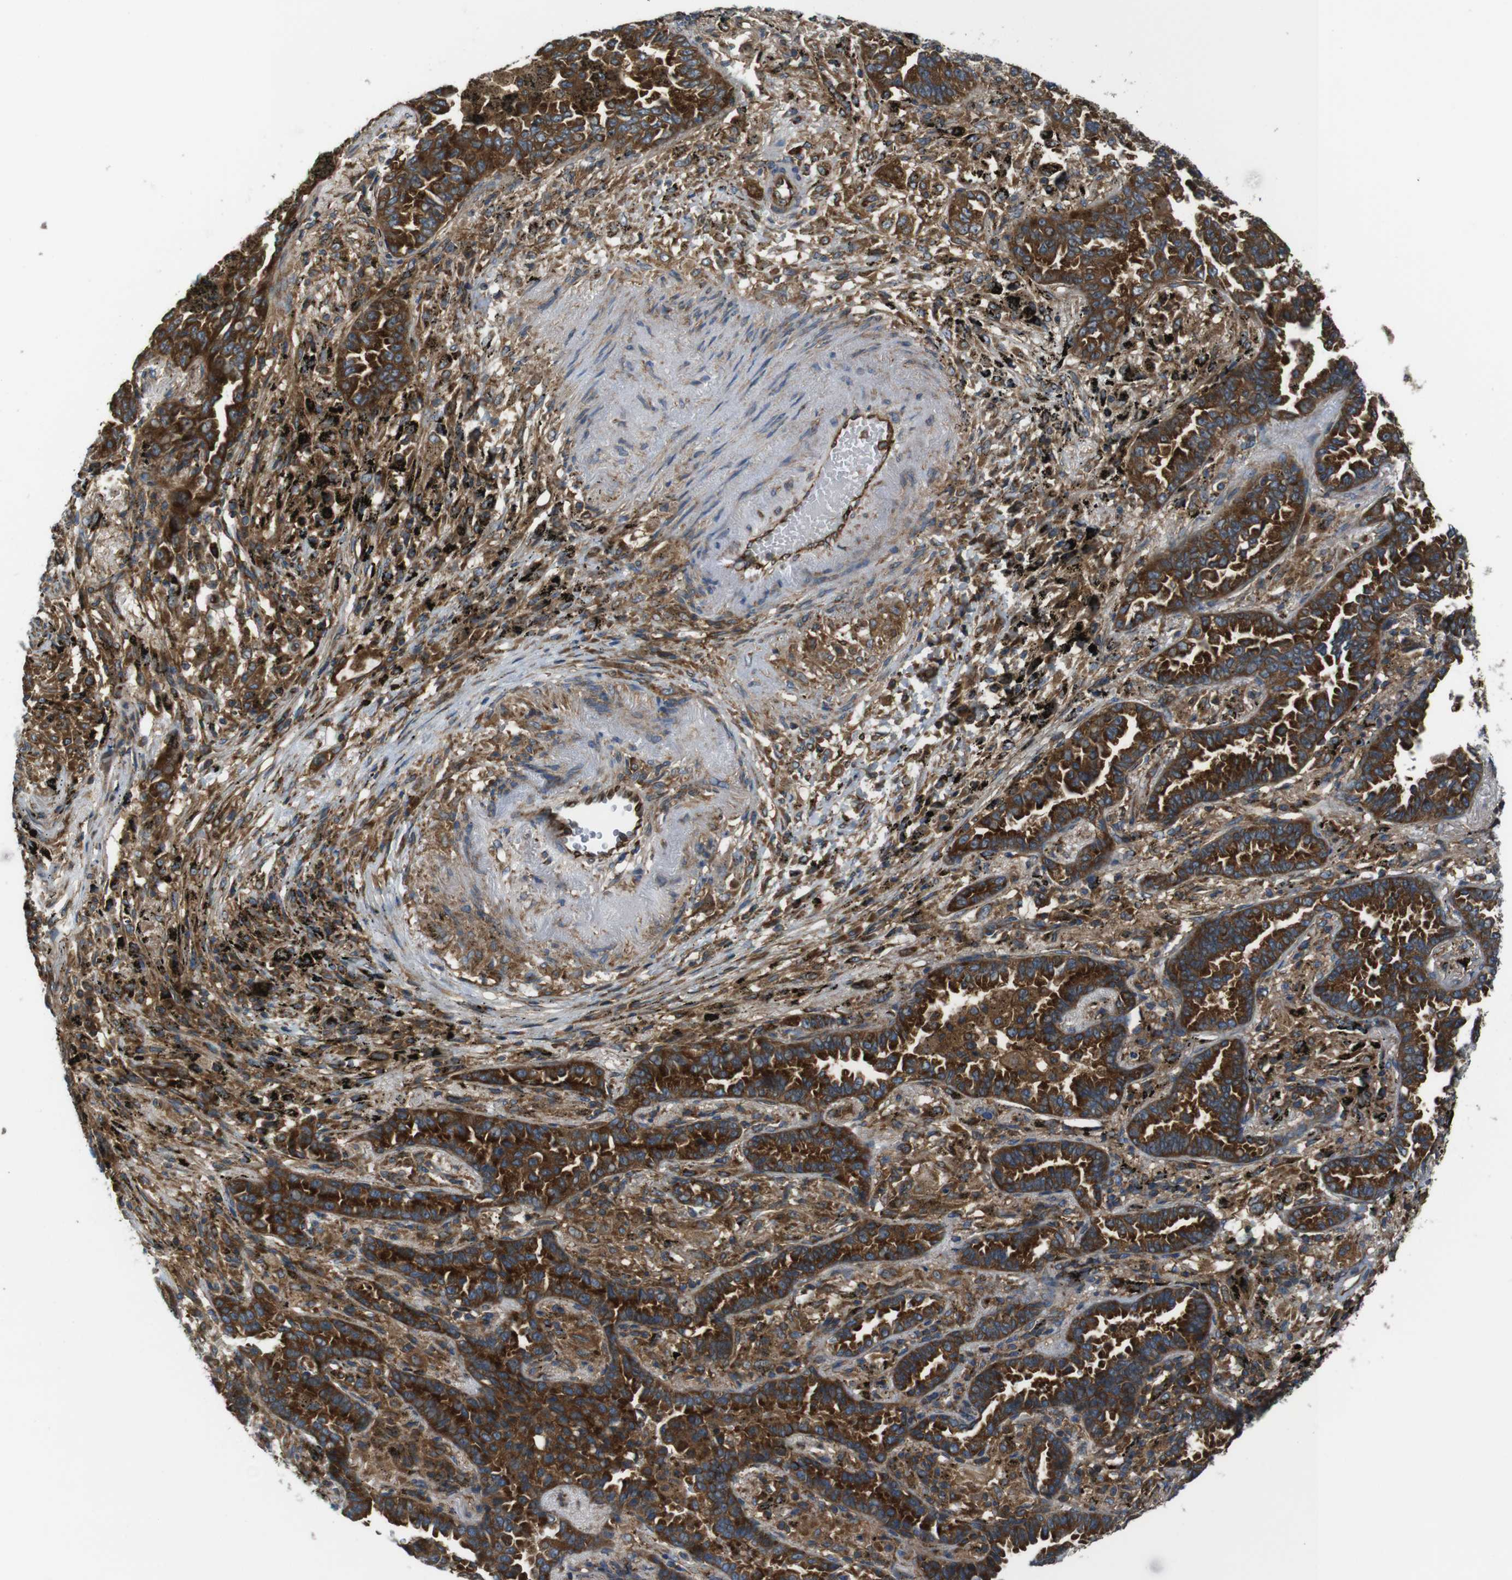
{"staining": {"intensity": "strong", "quantity": ">75%", "location": "cytoplasmic/membranous"}, "tissue": "lung cancer", "cell_type": "Tumor cells", "image_type": "cancer", "snomed": [{"axis": "morphology", "description": "Normal tissue, NOS"}, {"axis": "morphology", "description": "Adenocarcinoma, NOS"}, {"axis": "topography", "description": "Lung"}], "caption": "Immunohistochemical staining of human lung cancer displays high levels of strong cytoplasmic/membranous protein expression in approximately >75% of tumor cells.", "gene": "TSC1", "patient": {"sex": "male", "age": 59}}